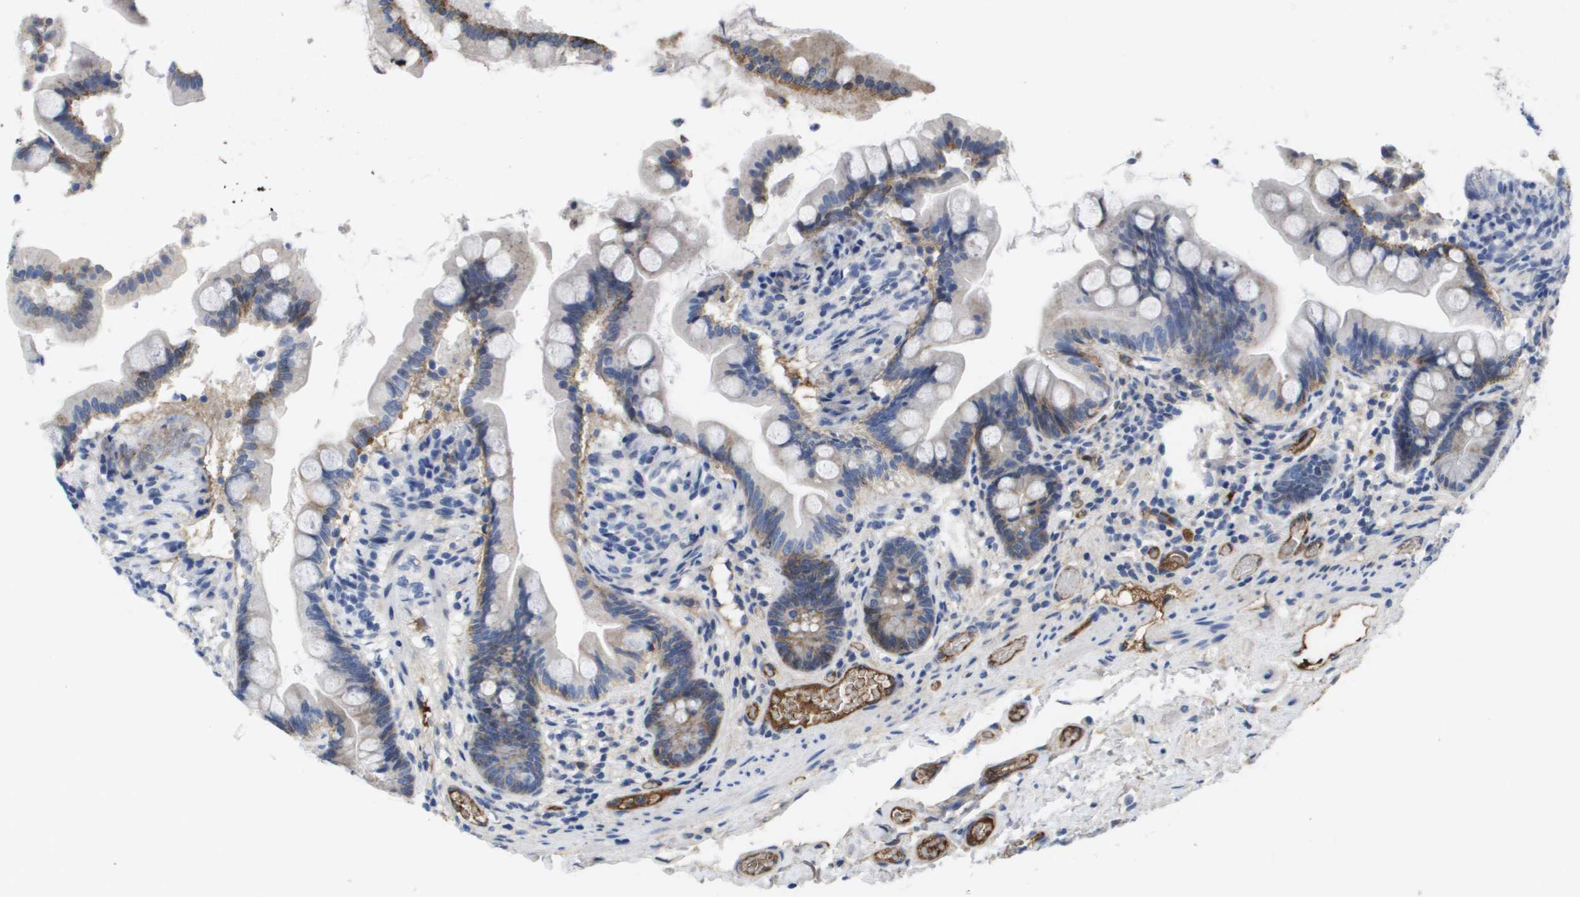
{"staining": {"intensity": "moderate", "quantity": "25%-75%", "location": "cytoplasmic/membranous"}, "tissue": "small intestine", "cell_type": "Glandular cells", "image_type": "normal", "snomed": [{"axis": "morphology", "description": "Normal tissue, NOS"}, {"axis": "topography", "description": "Small intestine"}], "caption": "Small intestine stained with DAB IHC shows medium levels of moderate cytoplasmic/membranous staining in about 25%-75% of glandular cells. (DAB (3,3'-diaminobenzidine) IHC, brown staining for protein, blue staining for nuclei).", "gene": "SERPINC1", "patient": {"sex": "female", "age": 56}}